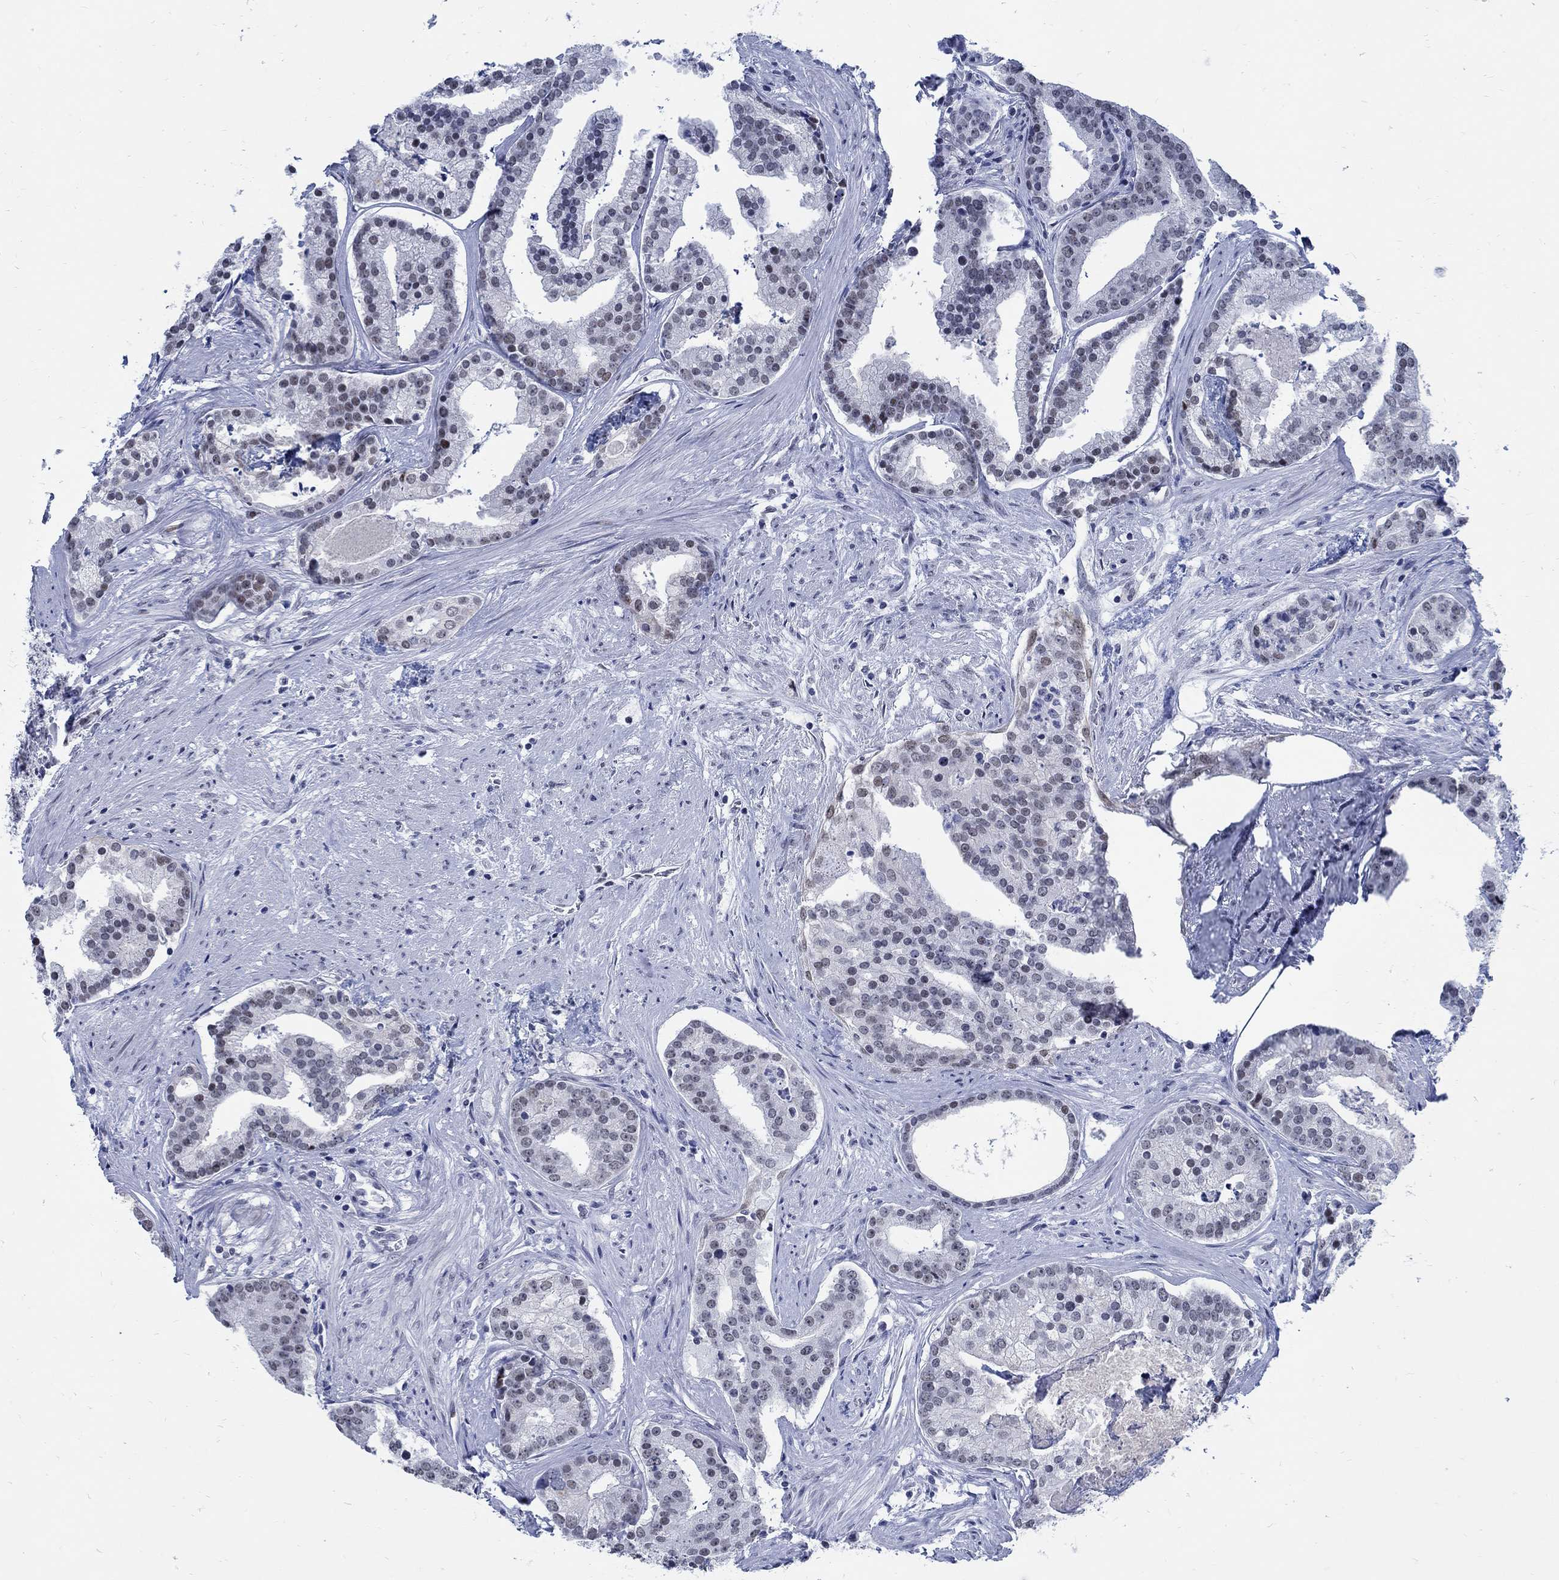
{"staining": {"intensity": "weak", "quantity": "25%-75%", "location": "nuclear"}, "tissue": "prostate cancer", "cell_type": "Tumor cells", "image_type": "cancer", "snomed": [{"axis": "morphology", "description": "Adenocarcinoma, NOS"}, {"axis": "topography", "description": "Prostate and seminal vesicle, NOS"}, {"axis": "topography", "description": "Prostate"}], "caption": "Adenocarcinoma (prostate) tissue shows weak nuclear positivity in approximately 25%-75% of tumor cells Ihc stains the protein in brown and the nuclei are stained blue.", "gene": "DLK1", "patient": {"sex": "male", "age": 44}}